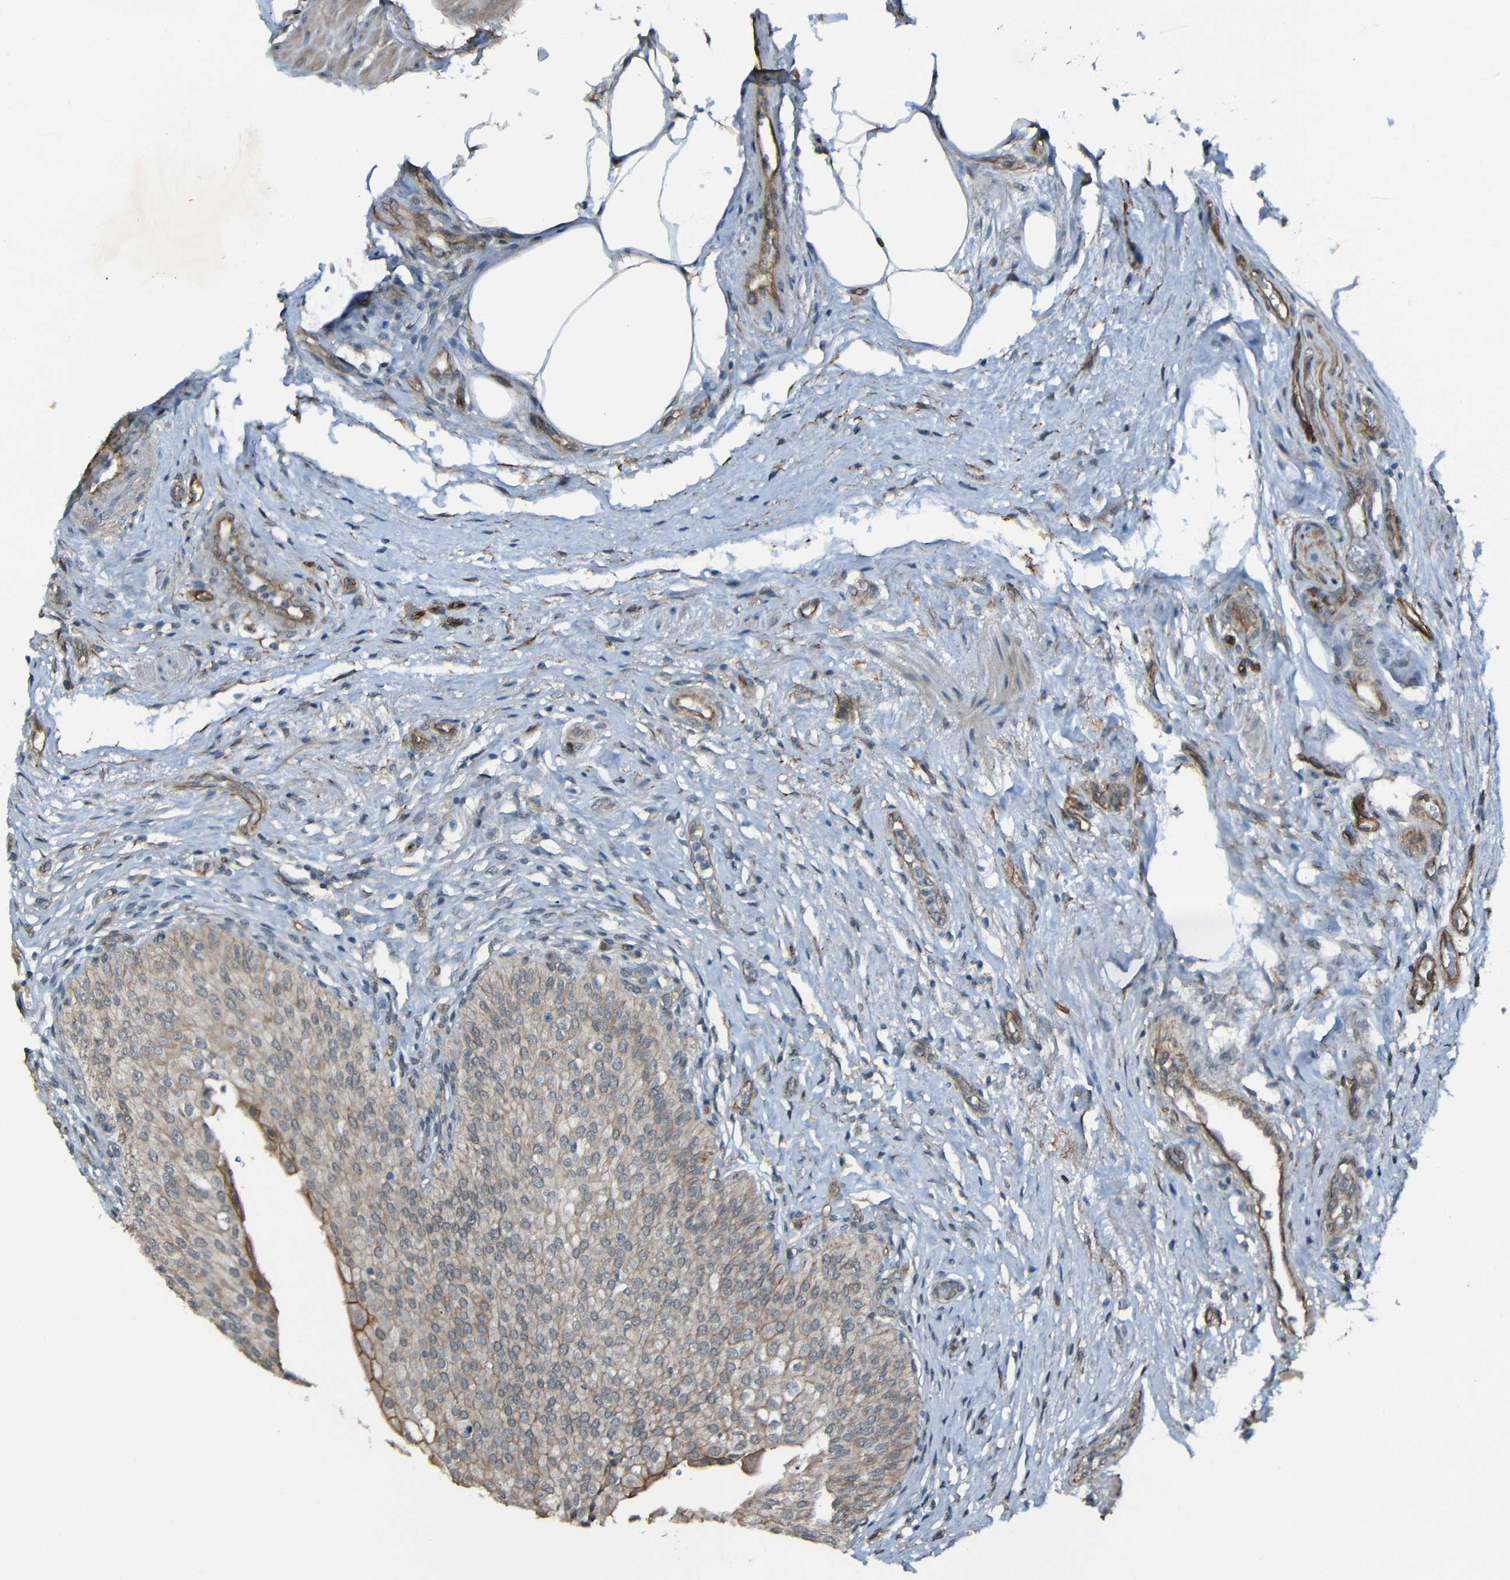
{"staining": {"intensity": "moderate", "quantity": ">75%", "location": "cytoplasmic/membranous"}, "tissue": "urinary bladder", "cell_type": "Urothelial cells", "image_type": "normal", "snomed": [{"axis": "morphology", "description": "Normal tissue, NOS"}, {"axis": "topography", "description": "Urinary bladder"}], "caption": "The micrograph demonstrates a brown stain indicating the presence of a protein in the cytoplasmic/membranous of urothelial cells in urinary bladder. (Brightfield microscopy of DAB IHC at high magnification).", "gene": "LGR5", "patient": {"sex": "male", "age": 46}}